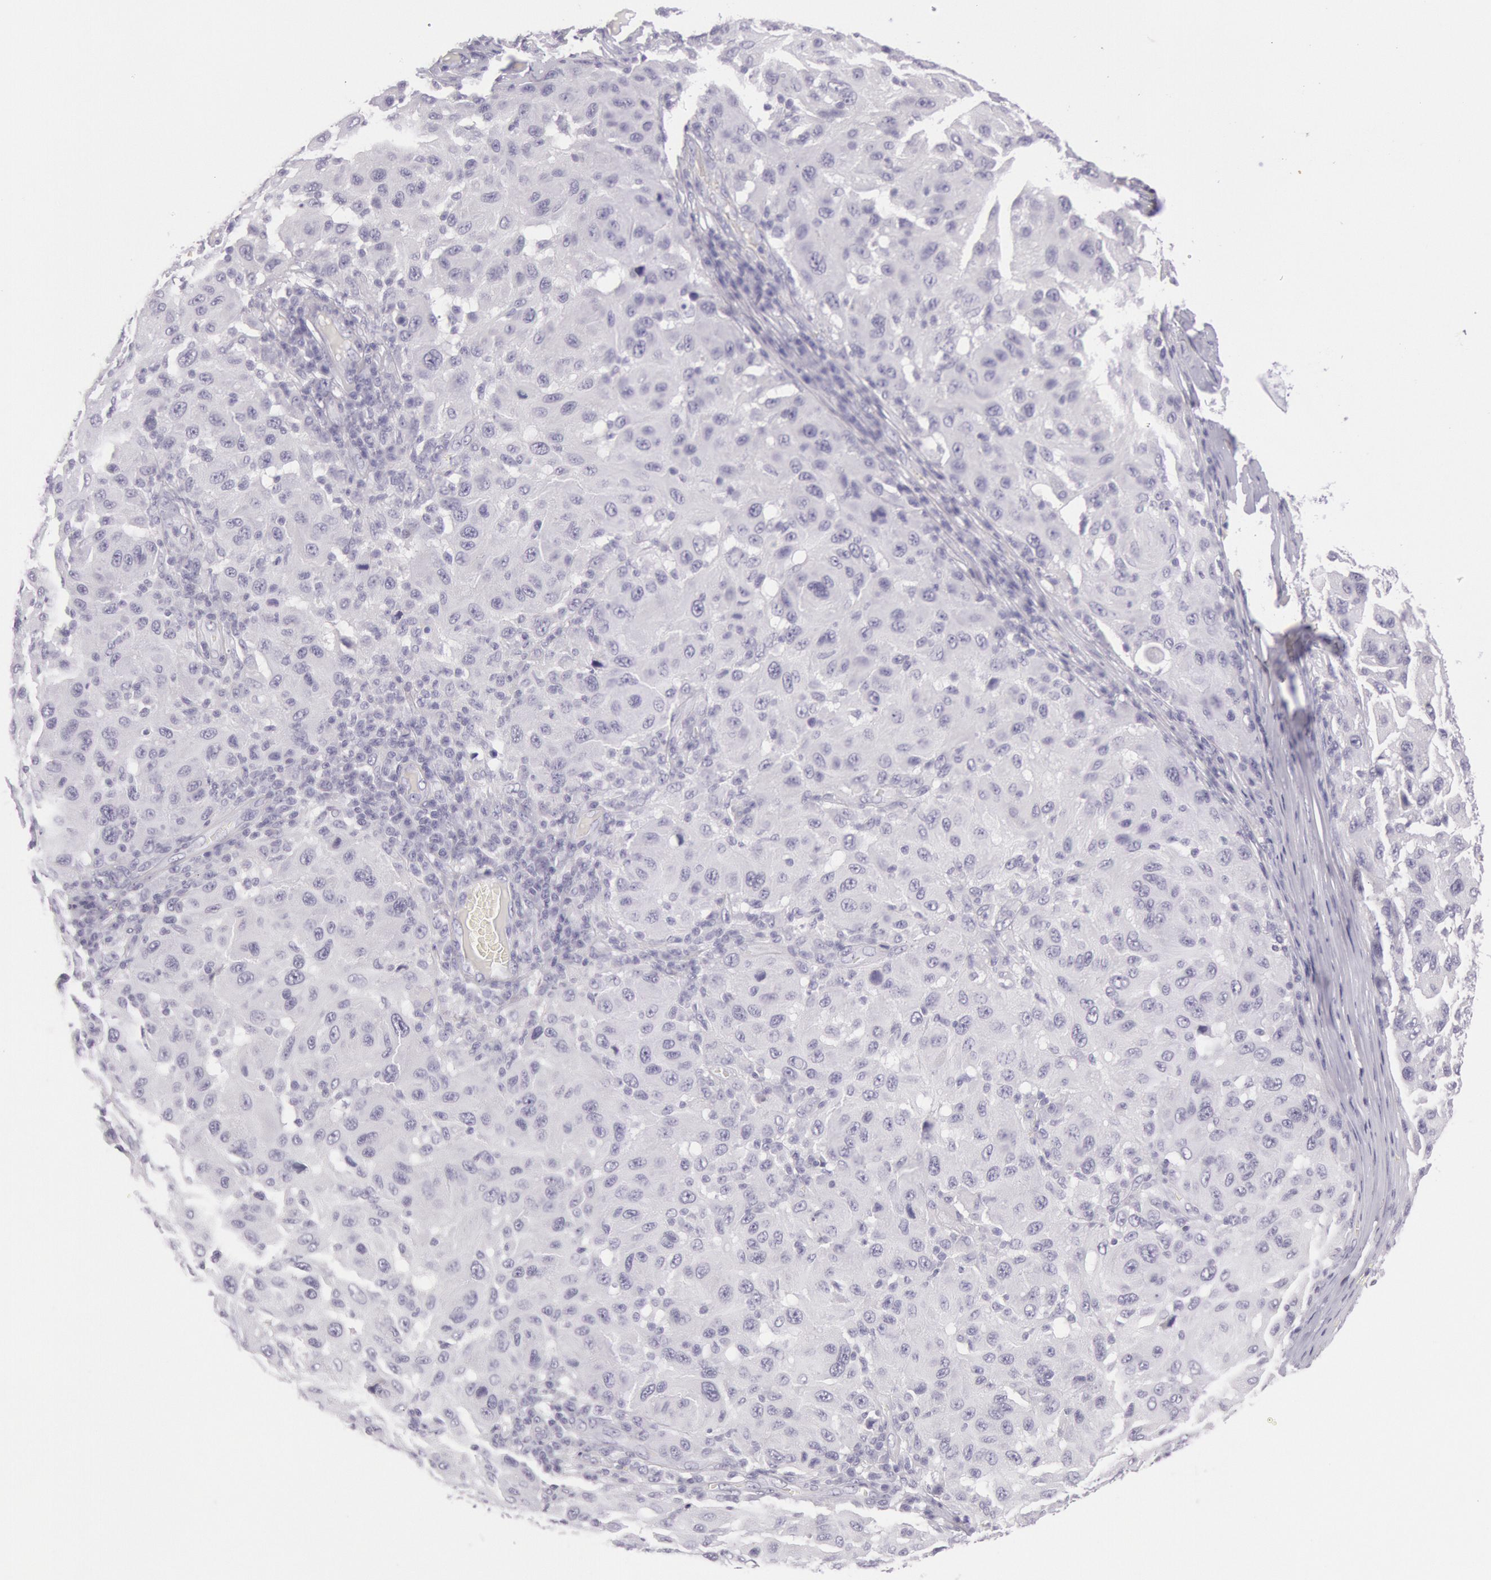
{"staining": {"intensity": "negative", "quantity": "none", "location": "none"}, "tissue": "melanoma", "cell_type": "Tumor cells", "image_type": "cancer", "snomed": [{"axis": "morphology", "description": "Malignant melanoma, NOS"}, {"axis": "topography", "description": "Skin"}], "caption": "This is an immunohistochemistry photomicrograph of melanoma. There is no staining in tumor cells.", "gene": "CKB", "patient": {"sex": "female", "age": 77}}